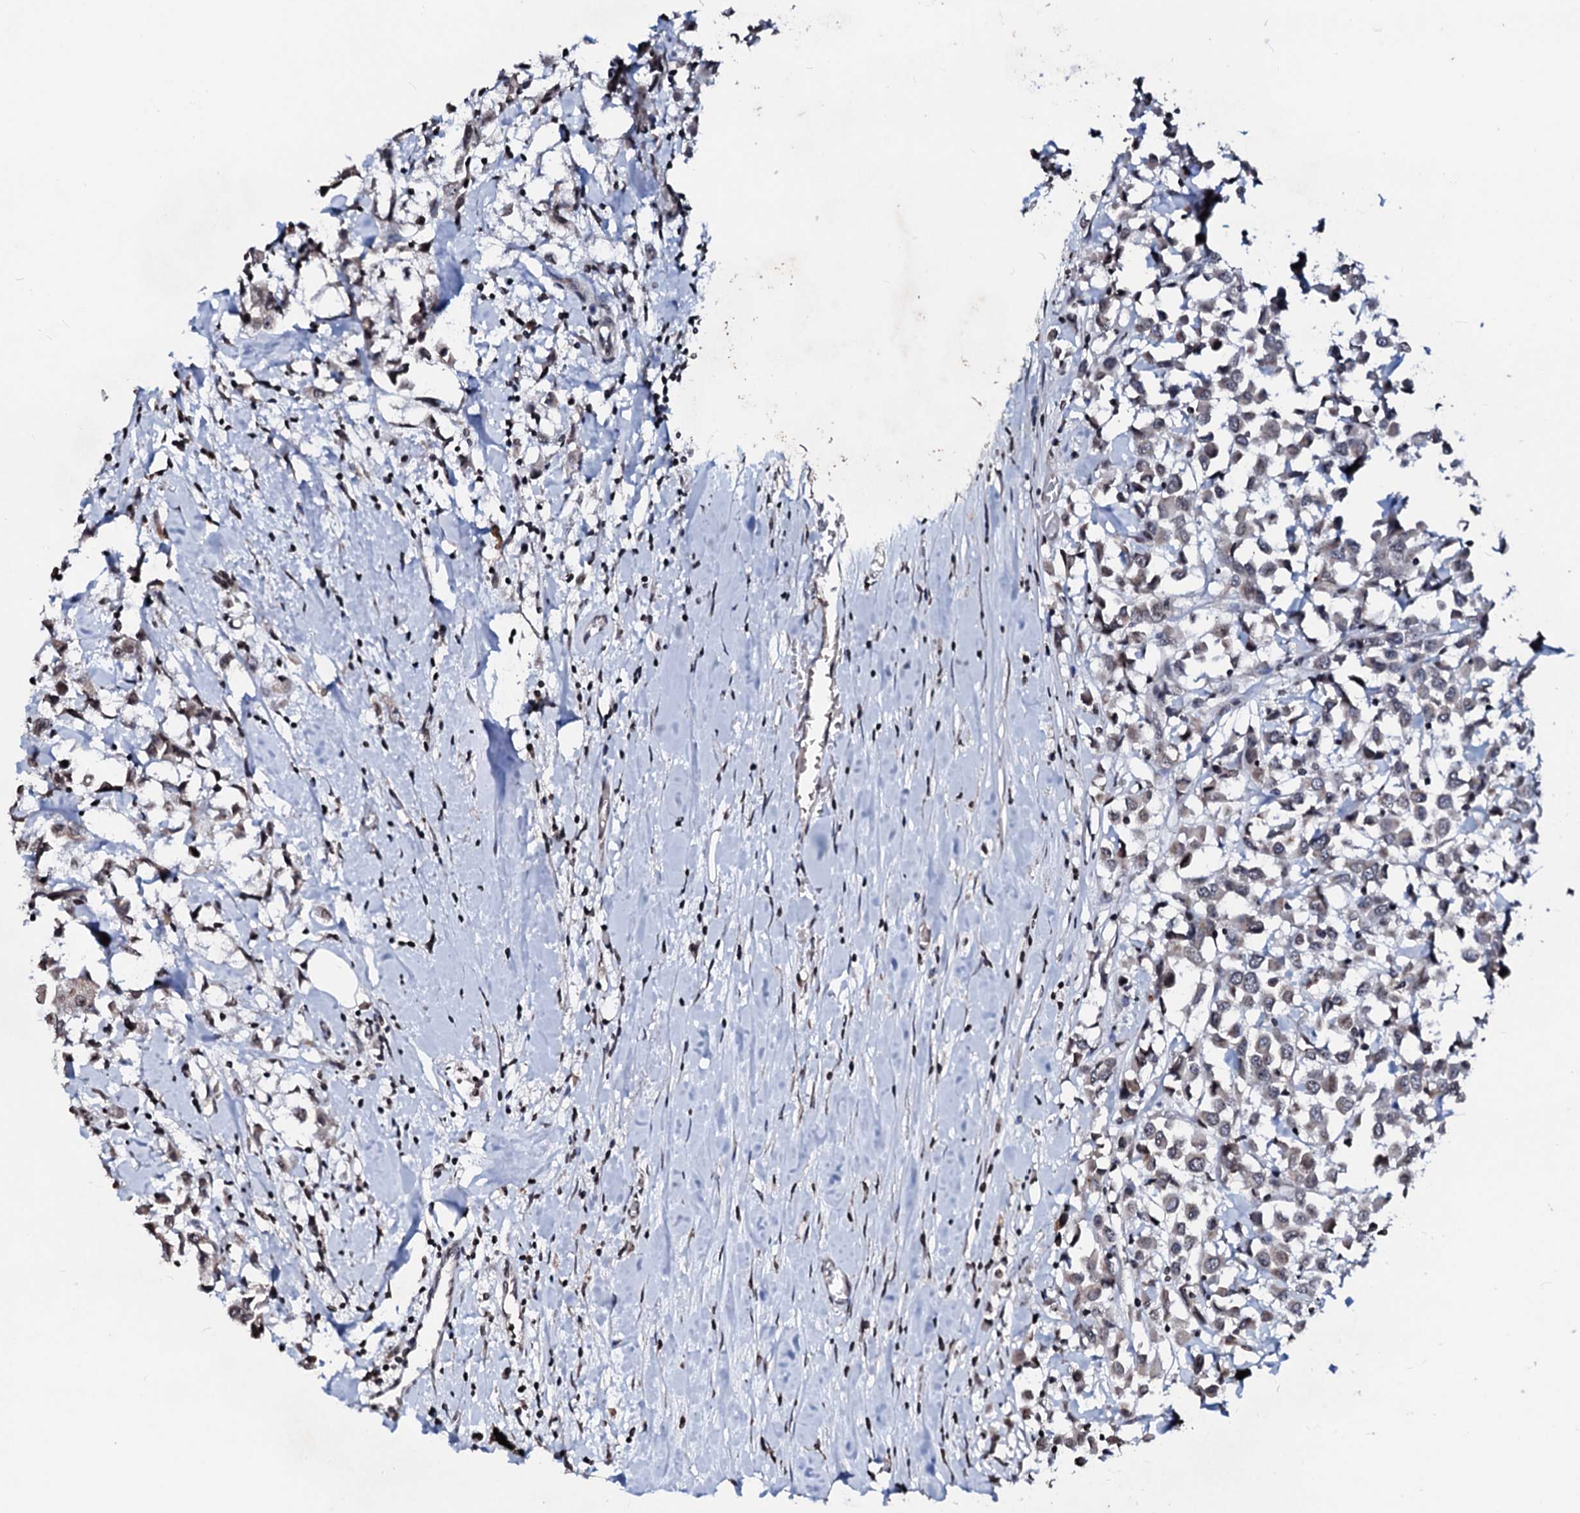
{"staining": {"intensity": "weak", "quantity": "25%-75%", "location": "cytoplasmic/membranous,nuclear"}, "tissue": "breast cancer", "cell_type": "Tumor cells", "image_type": "cancer", "snomed": [{"axis": "morphology", "description": "Duct carcinoma"}, {"axis": "topography", "description": "Breast"}], "caption": "Invasive ductal carcinoma (breast) stained with DAB immunohistochemistry (IHC) displays low levels of weak cytoplasmic/membranous and nuclear positivity in approximately 25%-75% of tumor cells. The staining was performed using DAB (3,3'-diaminobenzidine) to visualize the protein expression in brown, while the nuclei were stained in blue with hematoxylin (Magnification: 20x).", "gene": "LSM11", "patient": {"sex": "female", "age": 61}}